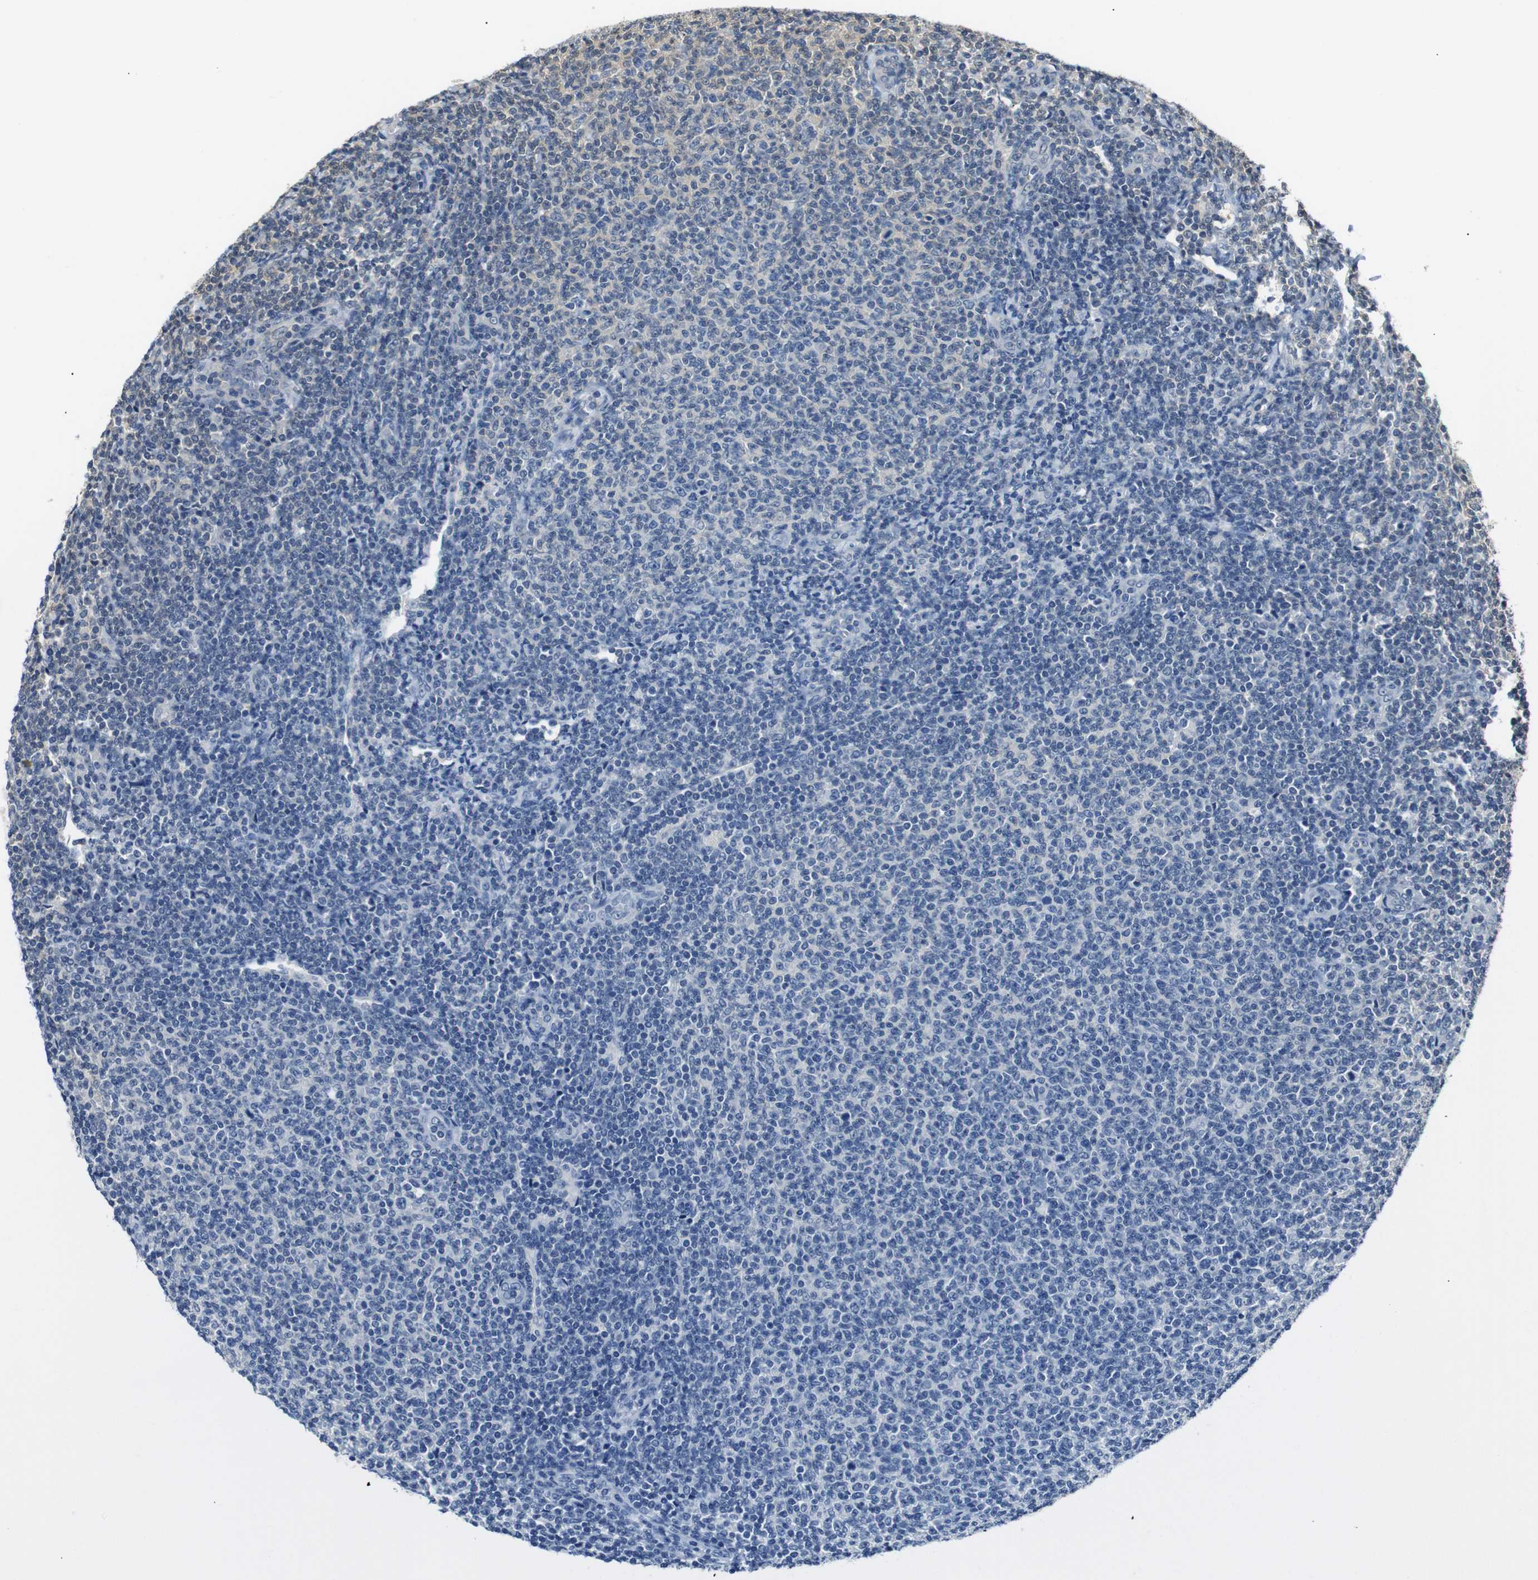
{"staining": {"intensity": "negative", "quantity": "none", "location": "none"}, "tissue": "lymphoma", "cell_type": "Tumor cells", "image_type": "cancer", "snomed": [{"axis": "morphology", "description": "Malignant lymphoma, non-Hodgkin's type, Low grade"}, {"axis": "topography", "description": "Lymph node"}], "caption": "High magnification brightfield microscopy of low-grade malignant lymphoma, non-Hodgkin's type stained with DAB (3,3'-diaminobenzidine) (brown) and counterstained with hematoxylin (blue): tumor cells show no significant staining.", "gene": "SFN", "patient": {"sex": "male", "age": 66}}